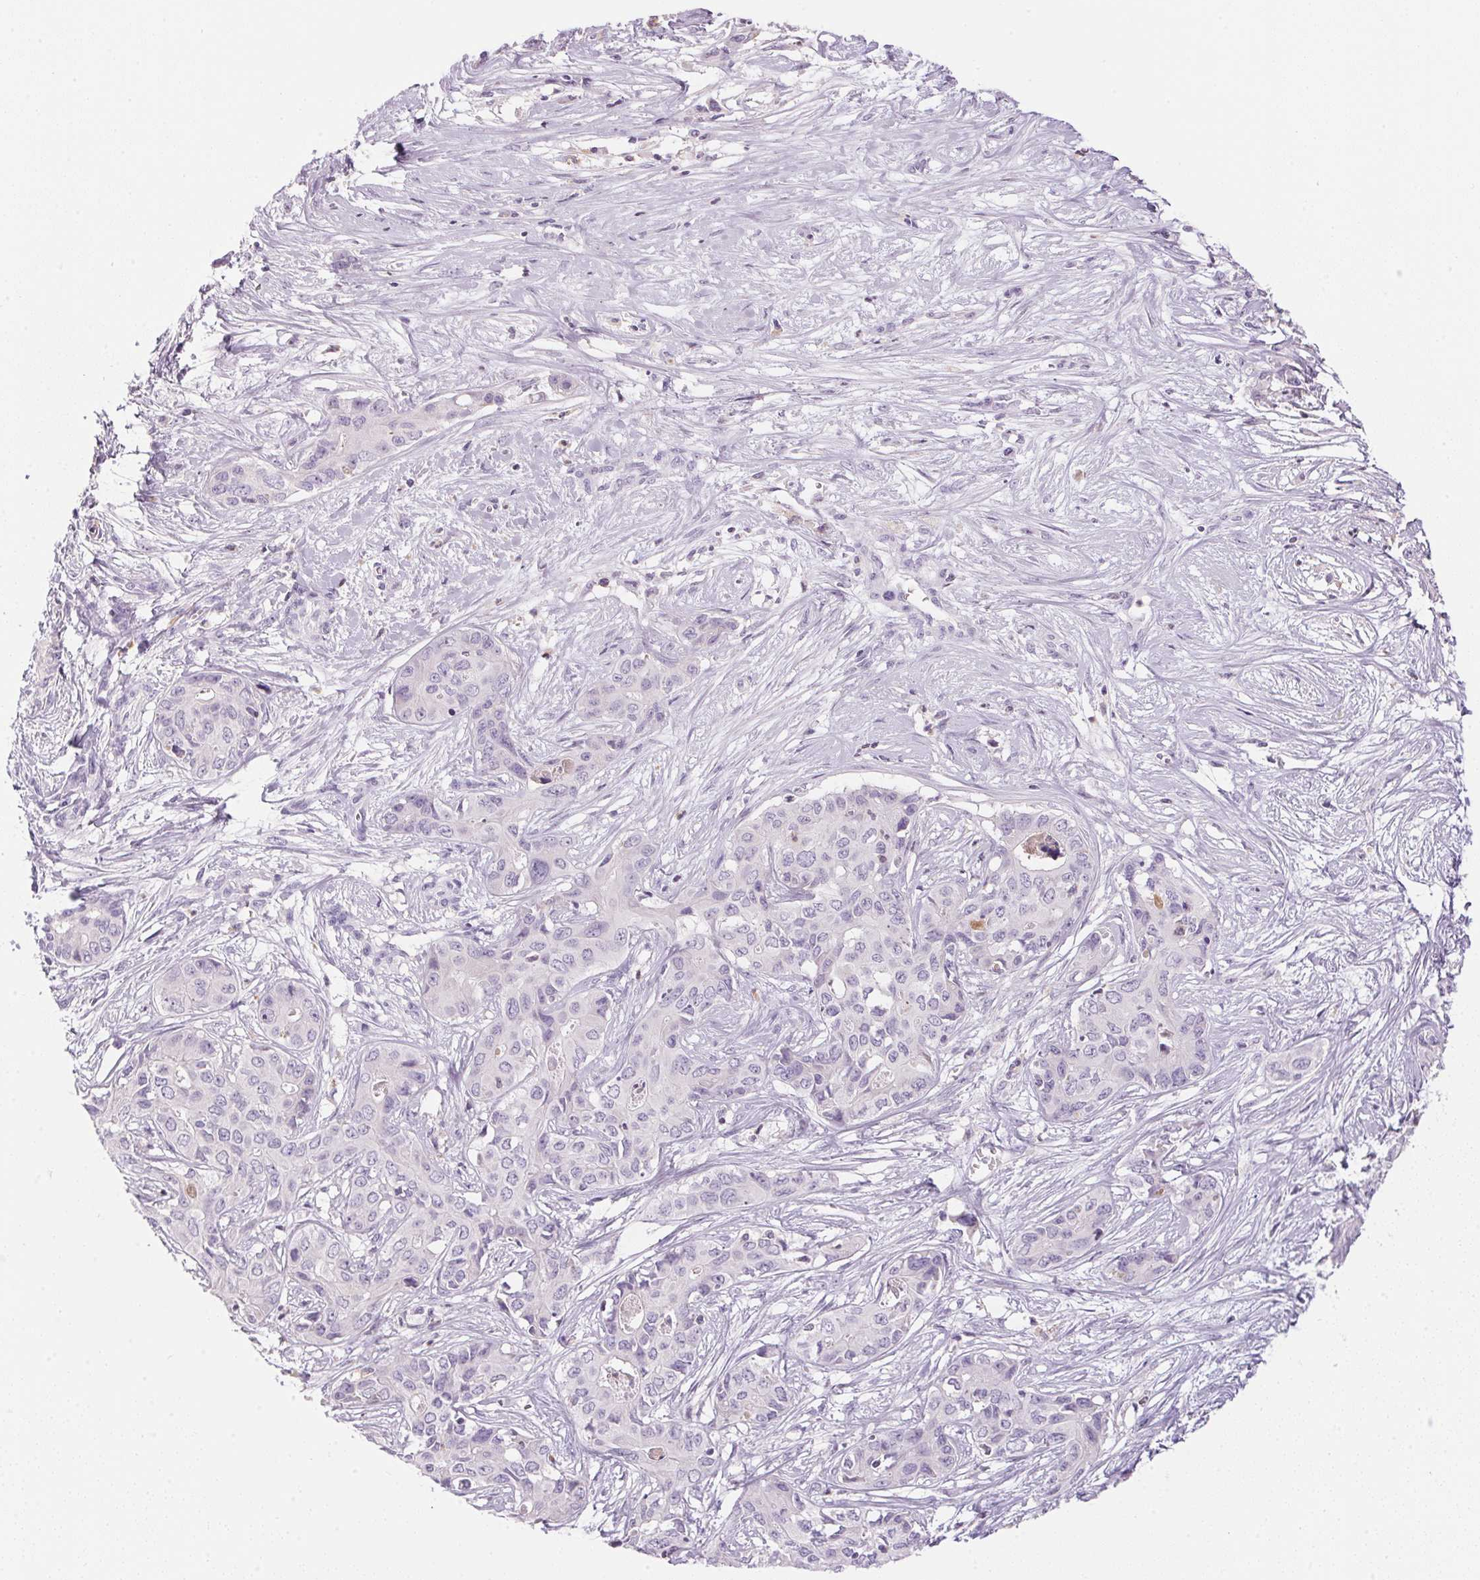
{"staining": {"intensity": "negative", "quantity": "none", "location": "none"}, "tissue": "liver cancer", "cell_type": "Tumor cells", "image_type": "cancer", "snomed": [{"axis": "morphology", "description": "Cholangiocarcinoma"}, {"axis": "topography", "description": "Liver"}], "caption": "DAB (3,3'-diaminobenzidine) immunohistochemical staining of human liver cancer (cholangiocarcinoma) reveals no significant expression in tumor cells.", "gene": "ECPAS", "patient": {"sex": "female", "age": 65}}